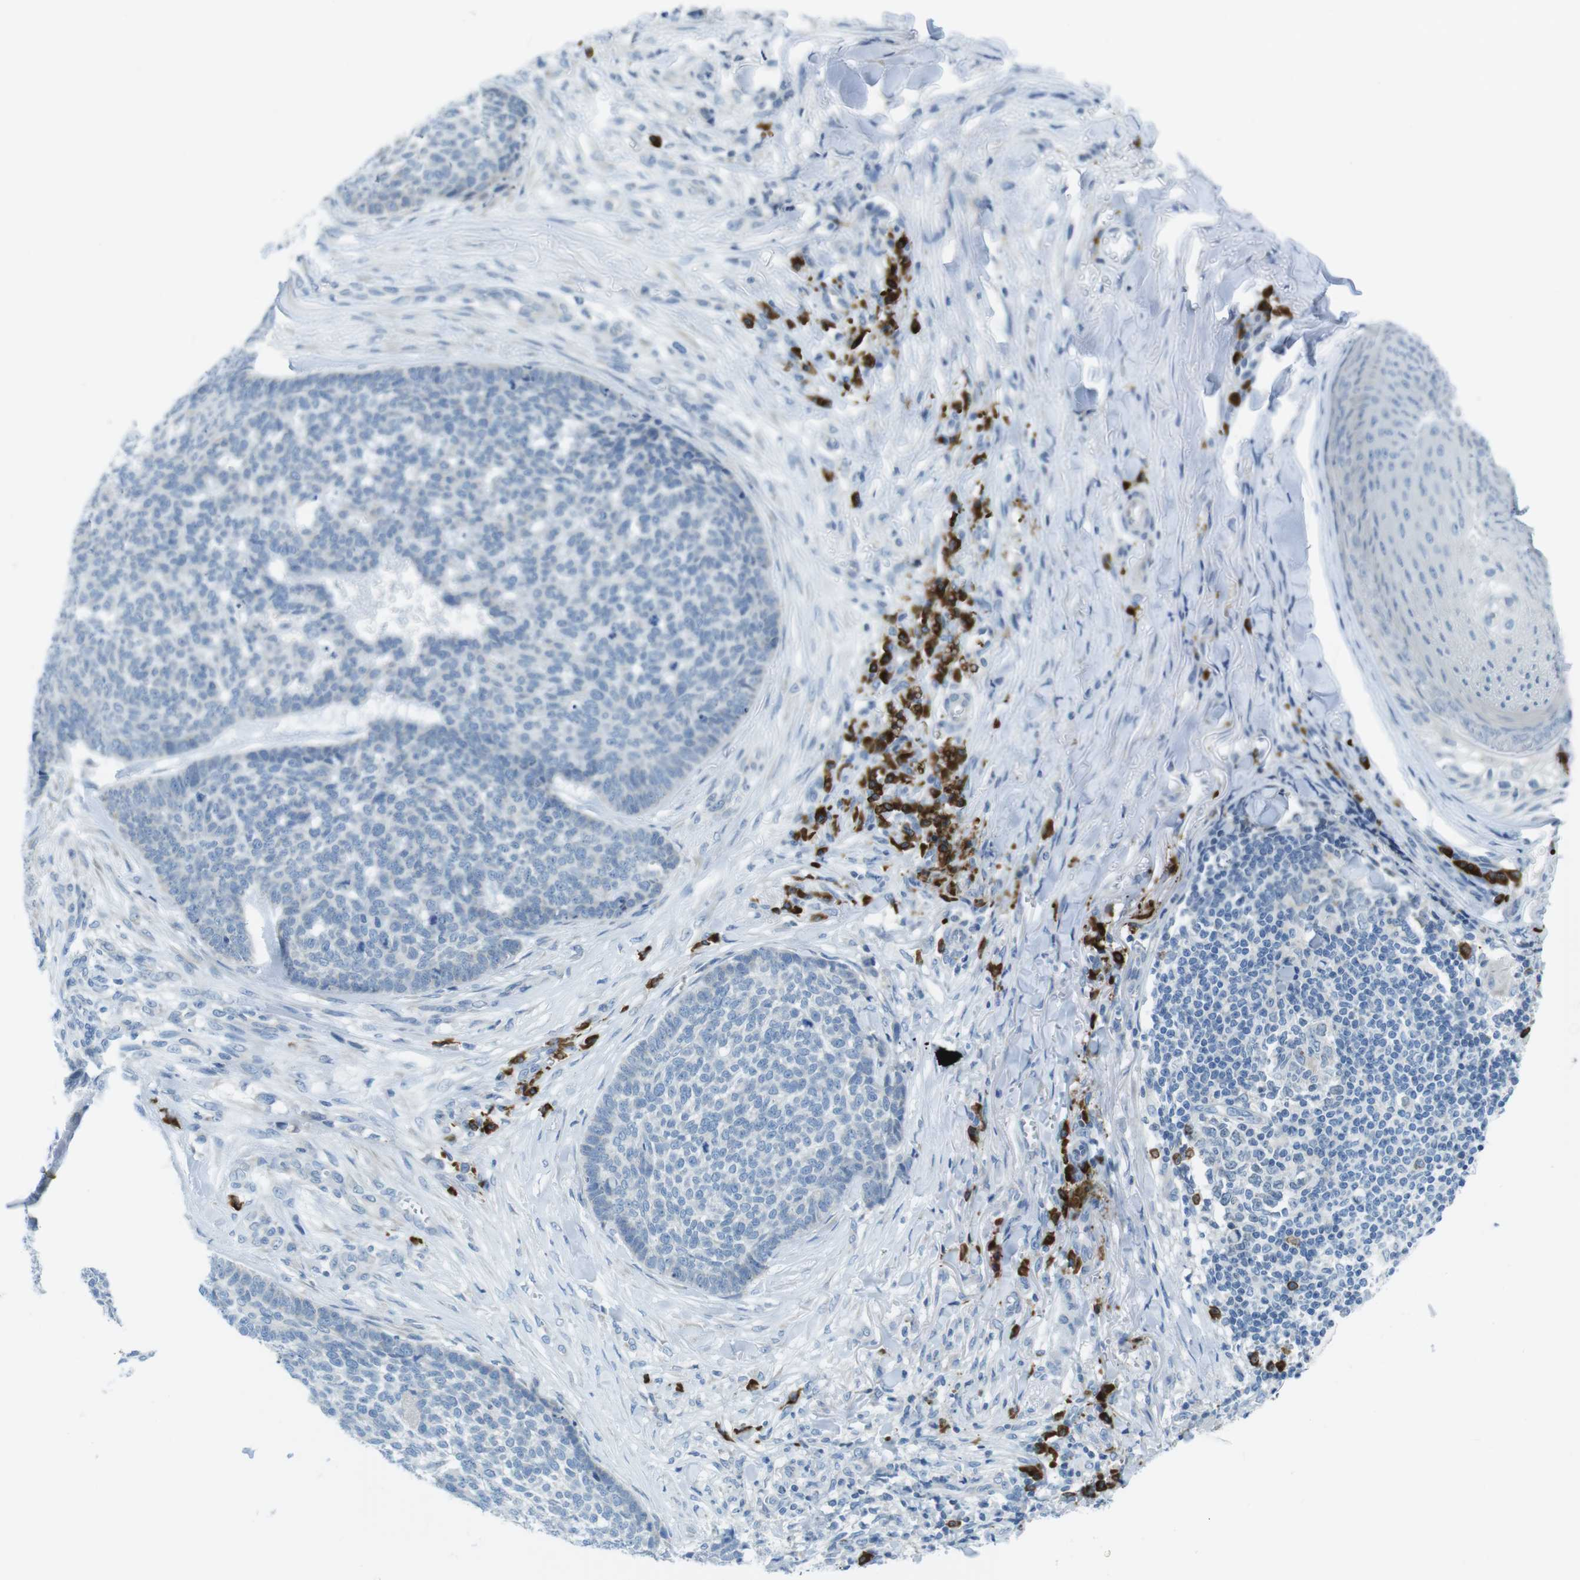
{"staining": {"intensity": "negative", "quantity": "none", "location": "none"}, "tissue": "skin cancer", "cell_type": "Tumor cells", "image_type": "cancer", "snomed": [{"axis": "morphology", "description": "Basal cell carcinoma"}, {"axis": "topography", "description": "Skin"}], "caption": "Skin cancer was stained to show a protein in brown. There is no significant positivity in tumor cells. Brightfield microscopy of immunohistochemistry stained with DAB (brown) and hematoxylin (blue), captured at high magnification.", "gene": "CLPTM1L", "patient": {"sex": "male", "age": 84}}